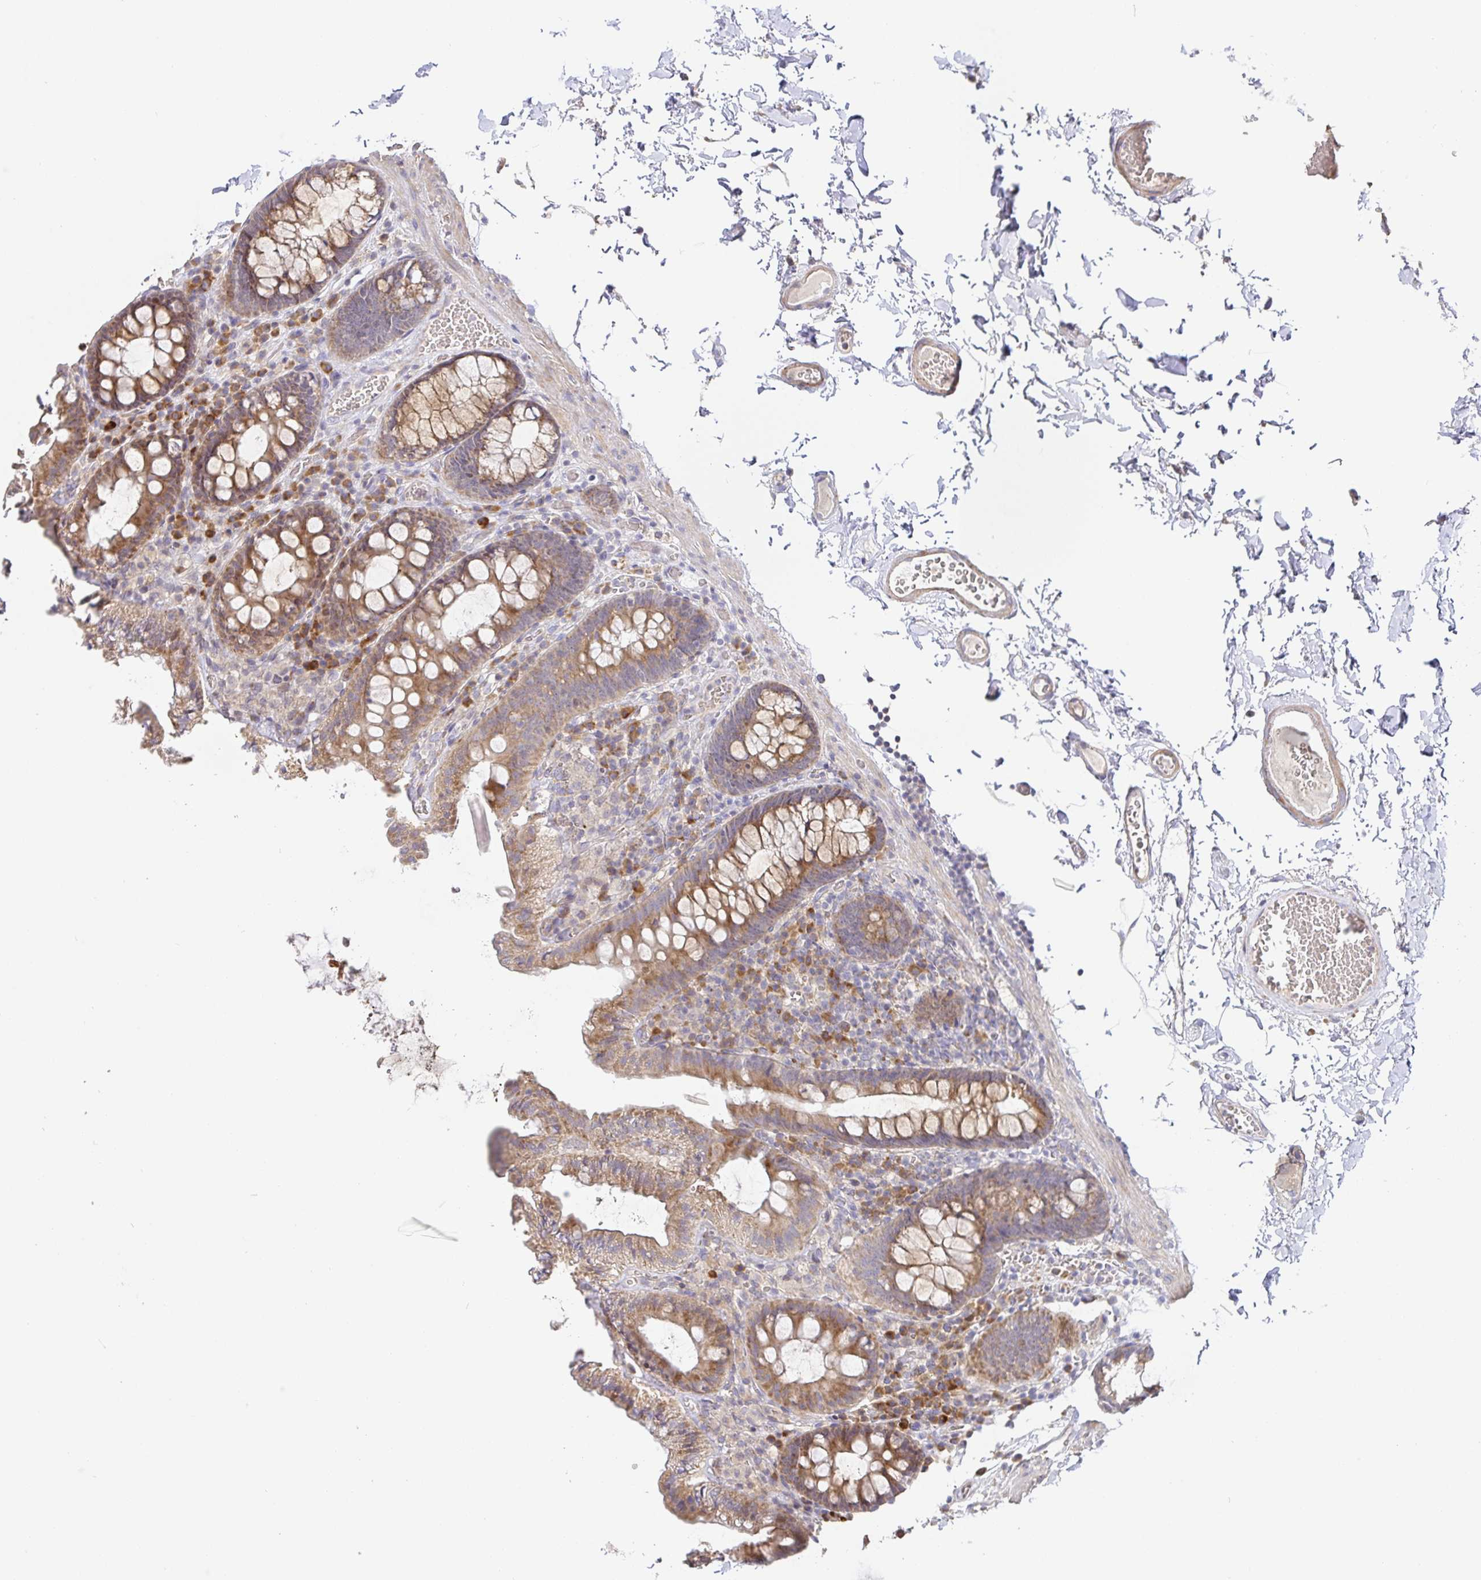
{"staining": {"intensity": "weak", "quantity": ">75%", "location": "cytoplasmic/membranous"}, "tissue": "colon", "cell_type": "Endothelial cells", "image_type": "normal", "snomed": [{"axis": "morphology", "description": "Normal tissue, NOS"}, {"axis": "topography", "description": "Colon"}, {"axis": "topography", "description": "Peripheral nerve tissue"}], "caption": "This micrograph reveals benign colon stained with immunohistochemistry (IHC) to label a protein in brown. The cytoplasmic/membranous of endothelial cells show weak positivity for the protein. Nuclei are counter-stained blue.", "gene": "ZDHHC11B", "patient": {"sex": "male", "age": 84}}